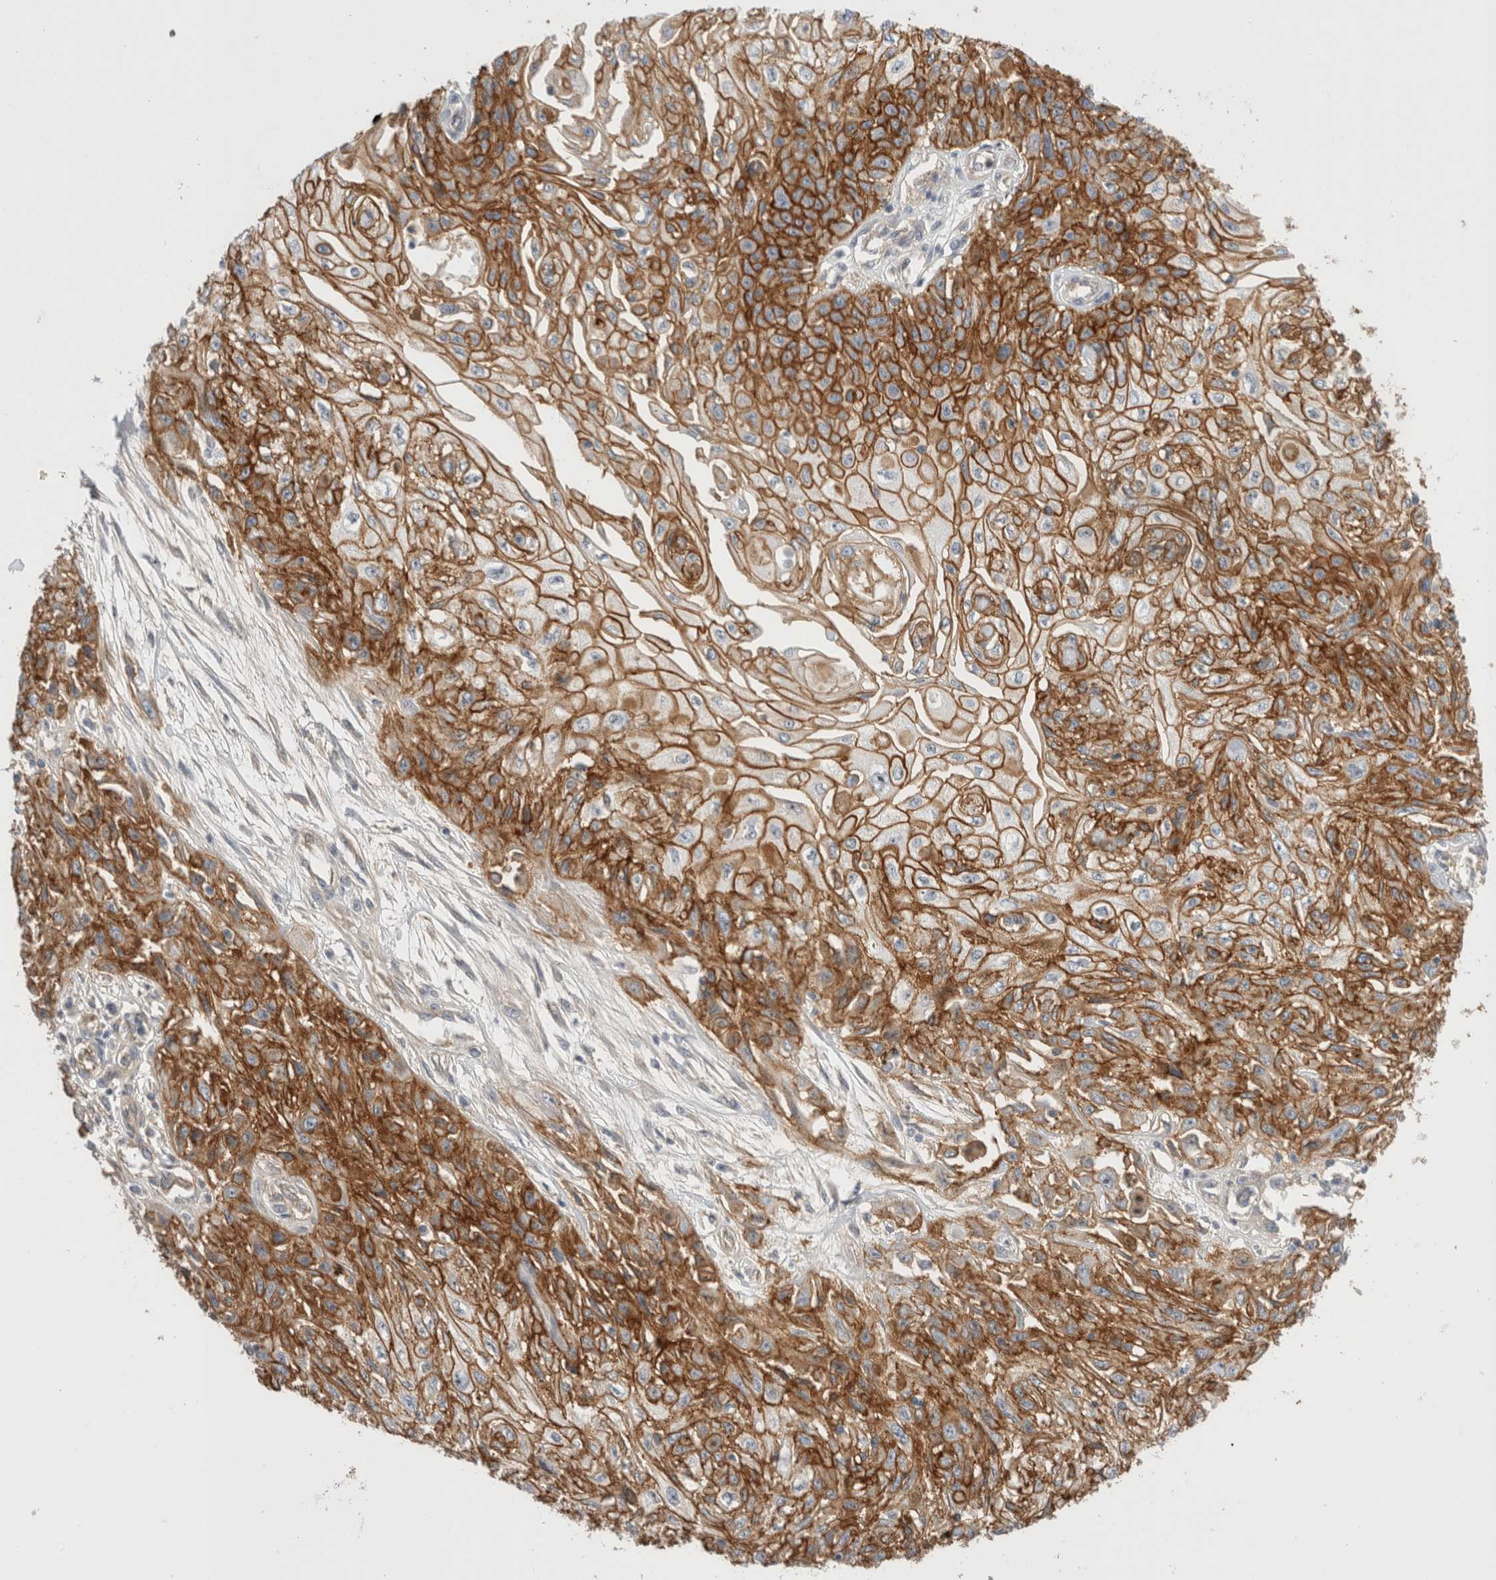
{"staining": {"intensity": "moderate", "quantity": ">75%", "location": "cytoplasmic/membranous"}, "tissue": "skin cancer", "cell_type": "Tumor cells", "image_type": "cancer", "snomed": [{"axis": "morphology", "description": "Squamous cell carcinoma, NOS"}, {"axis": "morphology", "description": "Squamous cell carcinoma, metastatic, NOS"}, {"axis": "topography", "description": "Skin"}, {"axis": "topography", "description": "Lymph node"}], "caption": "Human skin cancer stained with a brown dye exhibits moderate cytoplasmic/membranous positive expression in approximately >75% of tumor cells.", "gene": "VANGL1", "patient": {"sex": "male", "age": 75}}